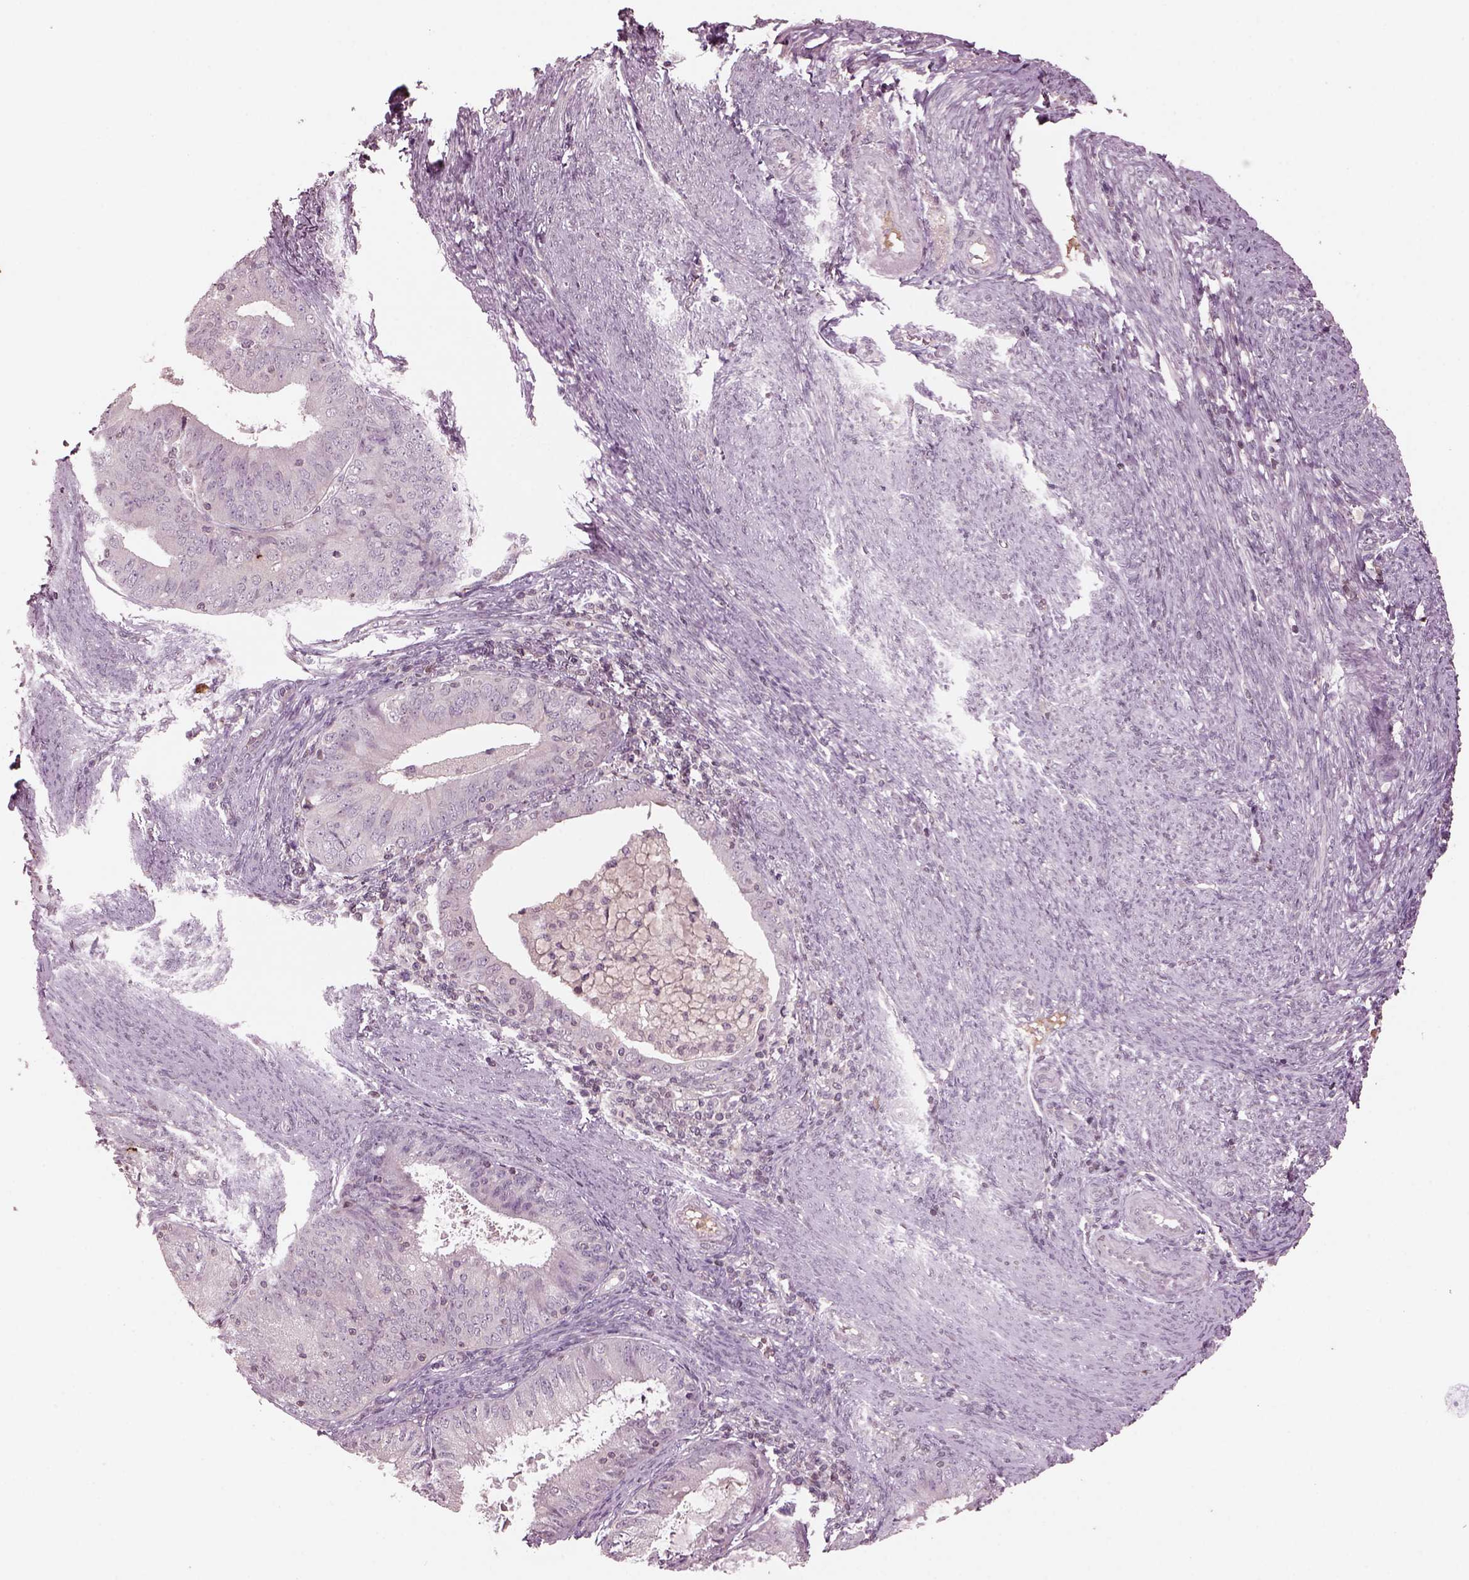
{"staining": {"intensity": "negative", "quantity": "none", "location": "none"}, "tissue": "endometrial cancer", "cell_type": "Tumor cells", "image_type": "cancer", "snomed": [{"axis": "morphology", "description": "Adenocarcinoma, NOS"}, {"axis": "topography", "description": "Endometrium"}], "caption": "Immunohistochemistry (IHC) histopathology image of neoplastic tissue: endometrial cancer stained with DAB (3,3'-diaminobenzidine) reveals no significant protein expression in tumor cells.", "gene": "PTX4", "patient": {"sex": "female", "age": 57}}